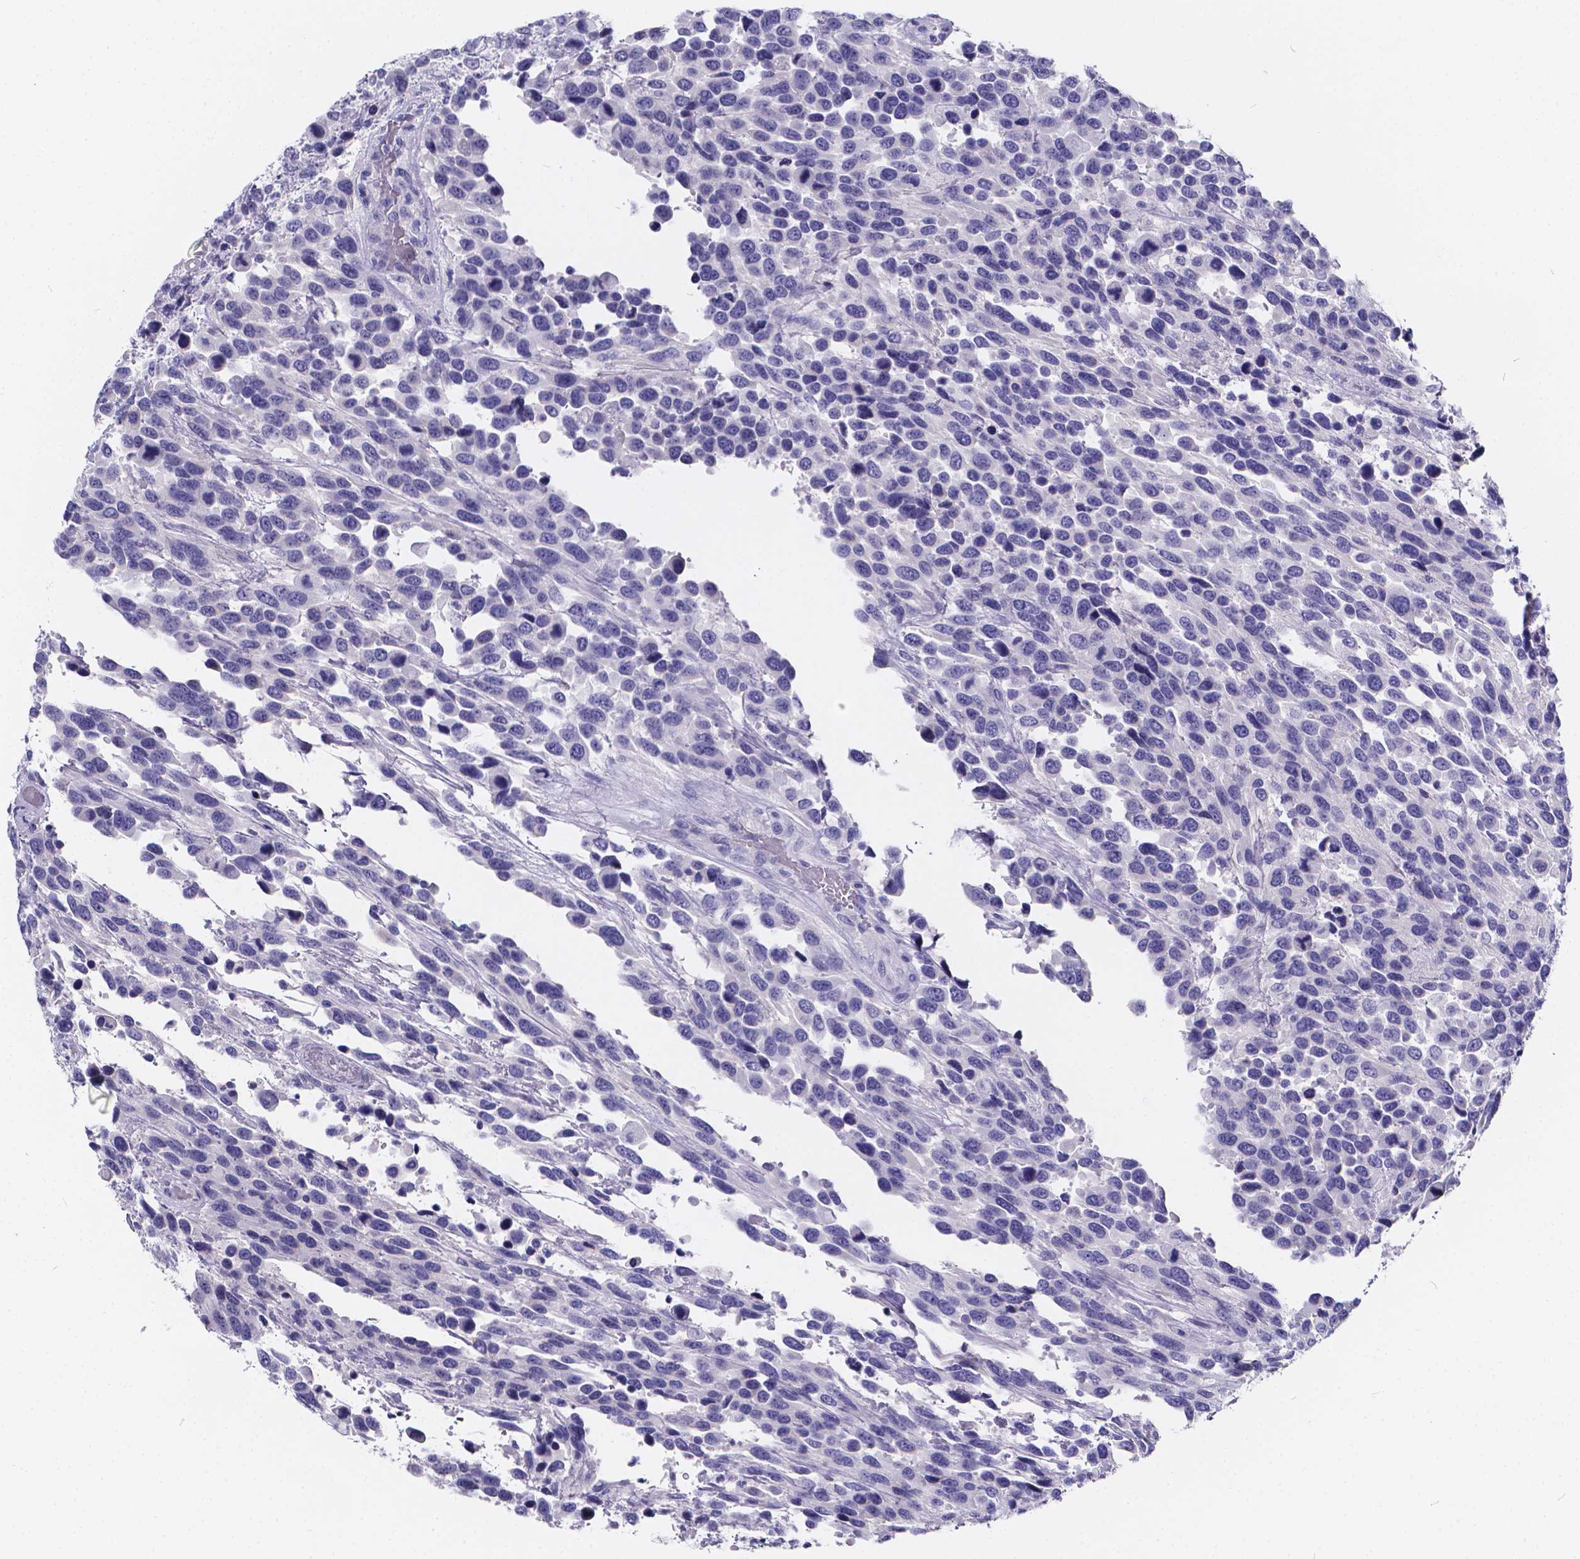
{"staining": {"intensity": "negative", "quantity": "none", "location": "none"}, "tissue": "urothelial cancer", "cell_type": "Tumor cells", "image_type": "cancer", "snomed": [{"axis": "morphology", "description": "Urothelial carcinoma, High grade"}, {"axis": "topography", "description": "Urinary bladder"}], "caption": "Immunohistochemistry (IHC) image of human high-grade urothelial carcinoma stained for a protein (brown), which displays no staining in tumor cells.", "gene": "SPEF2", "patient": {"sex": "female", "age": 70}}